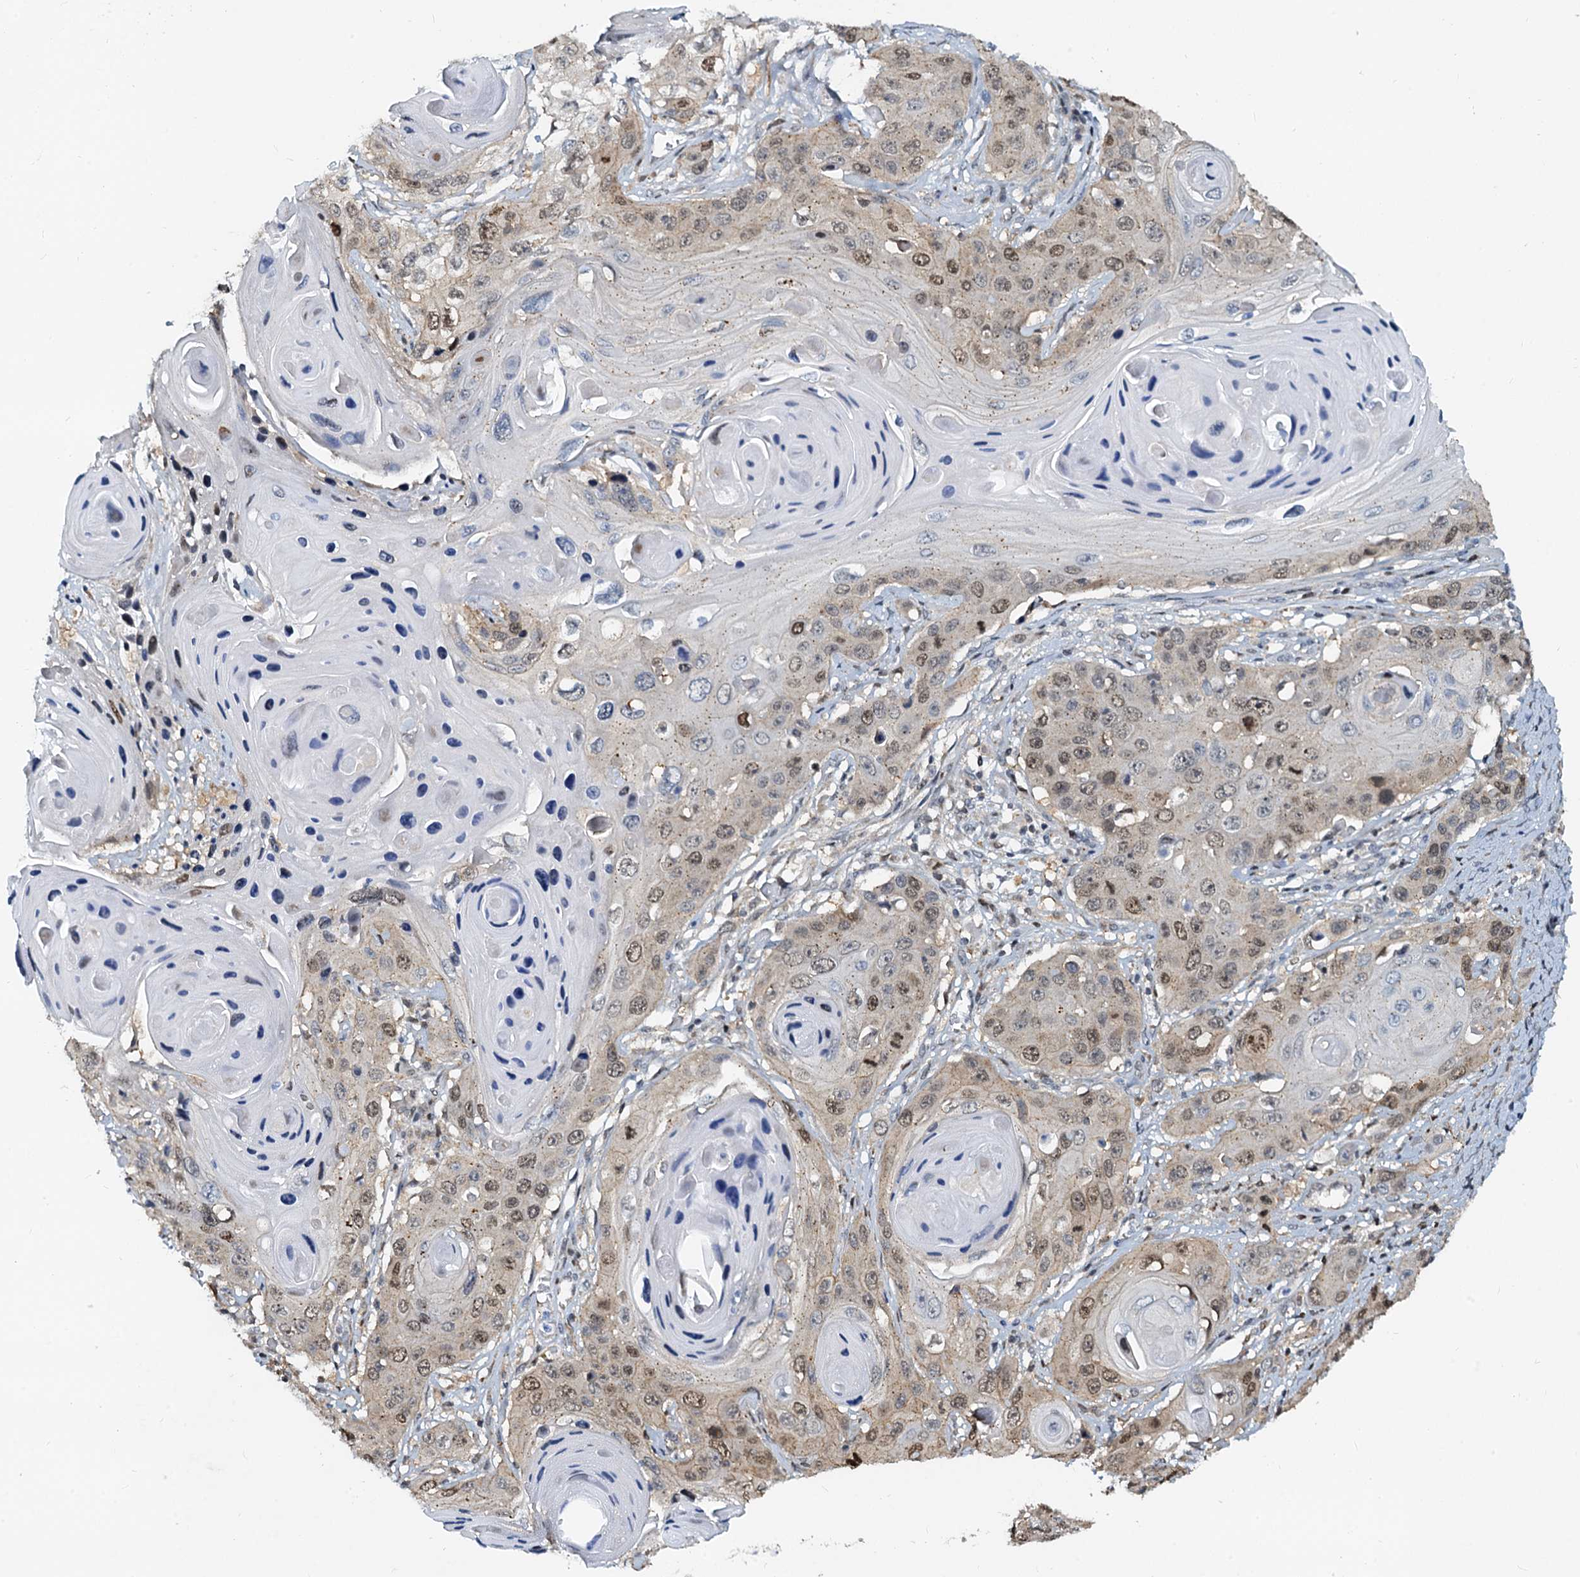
{"staining": {"intensity": "weak", "quantity": "25%-75%", "location": "nuclear"}, "tissue": "skin cancer", "cell_type": "Tumor cells", "image_type": "cancer", "snomed": [{"axis": "morphology", "description": "Squamous cell carcinoma, NOS"}, {"axis": "topography", "description": "Skin"}], "caption": "An IHC histopathology image of neoplastic tissue is shown. Protein staining in brown highlights weak nuclear positivity in skin cancer within tumor cells.", "gene": "PTGES3", "patient": {"sex": "male", "age": 55}}